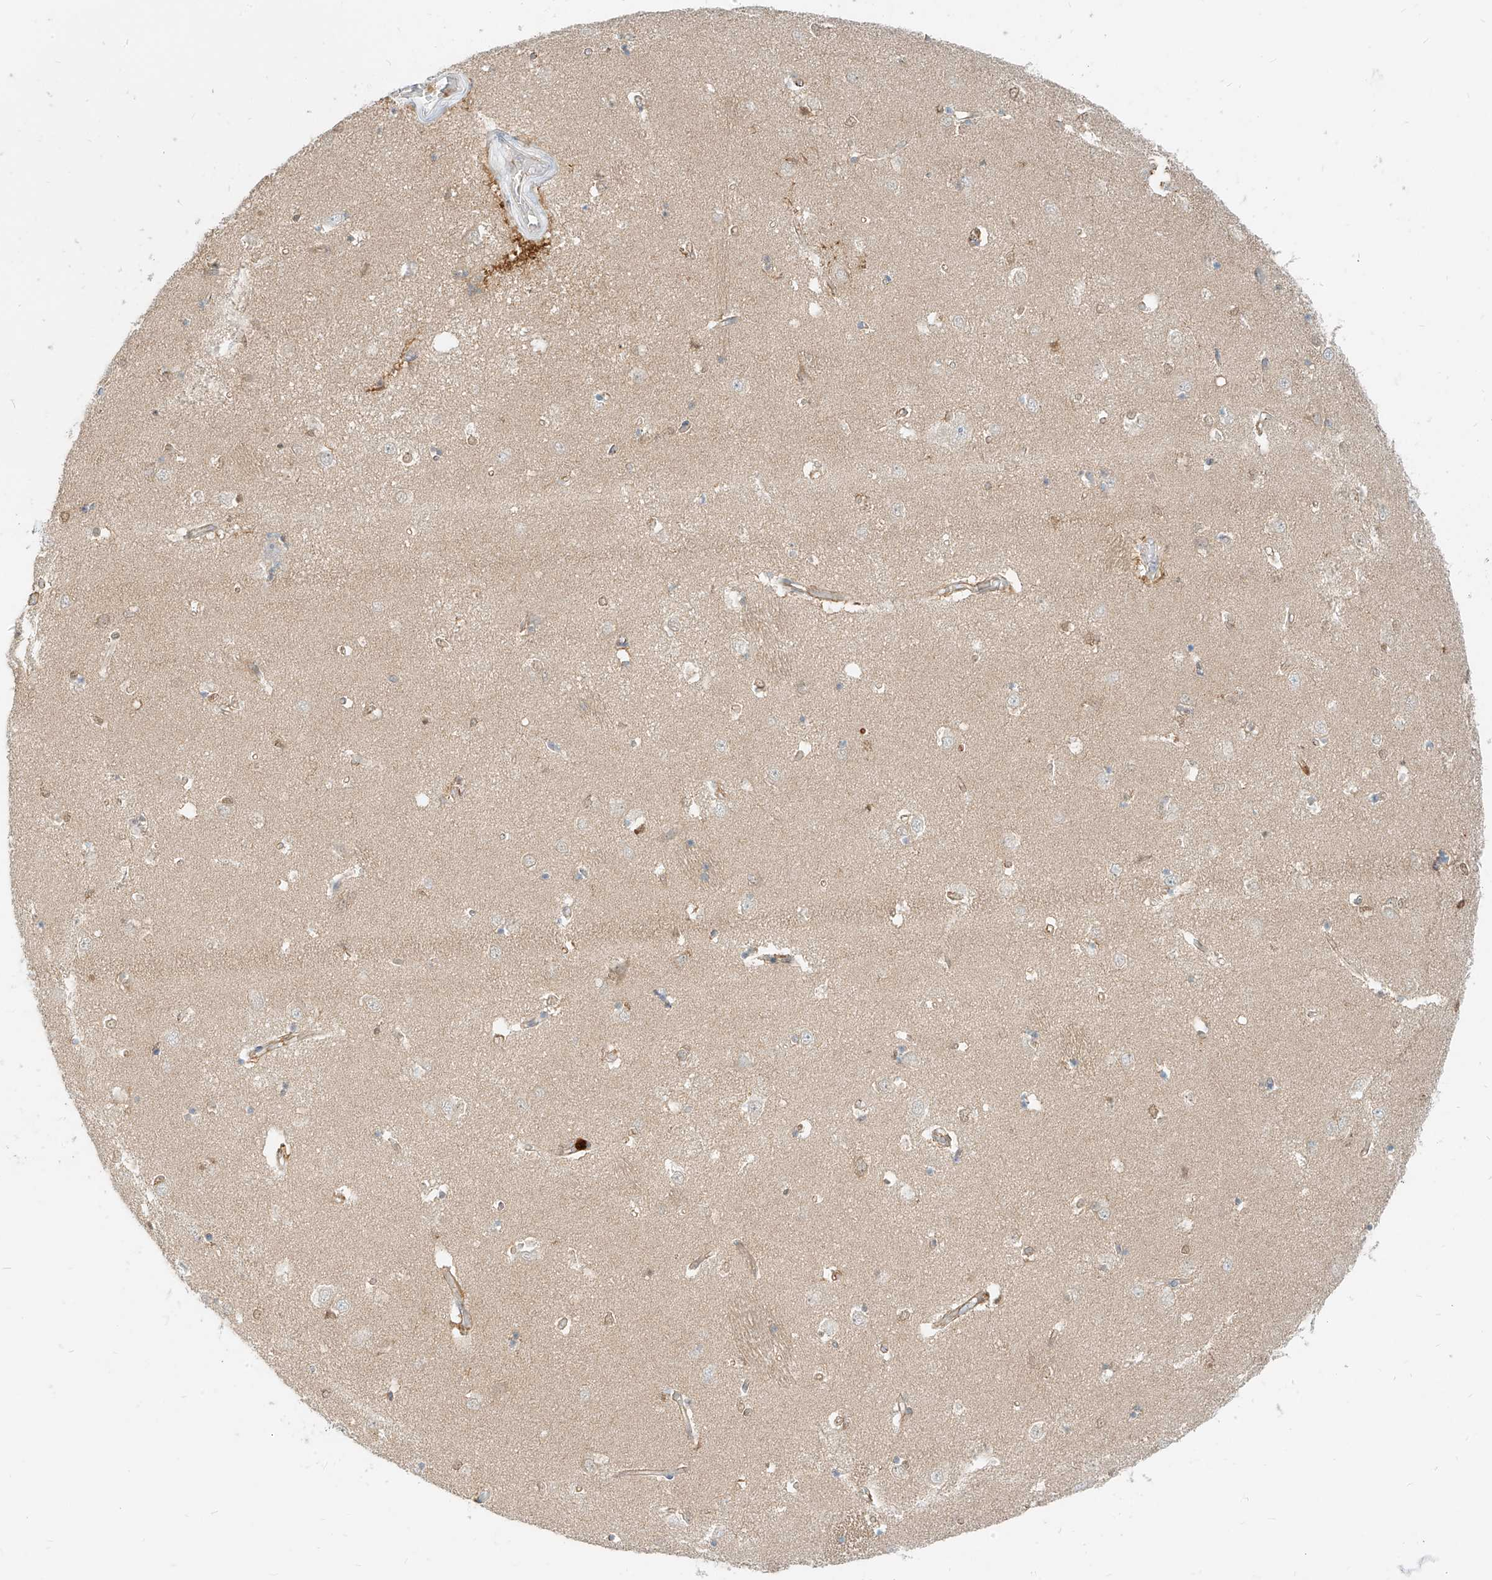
{"staining": {"intensity": "negative", "quantity": "none", "location": "none"}, "tissue": "caudate", "cell_type": "Glial cells", "image_type": "normal", "snomed": [{"axis": "morphology", "description": "Normal tissue, NOS"}, {"axis": "topography", "description": "Lateral ventricle wall"}], "caption": "An image of caudate stained for a protein shows no brown staining in glial cells. Brightfield microscopy of immunohistochemistry stained with DAB (3,3'-diaminobenzidine) (brown) and hematoxylin (blue), captured at high magnification.", "gene": "PGD", "patient": {"sex": "male", "age": 45}}